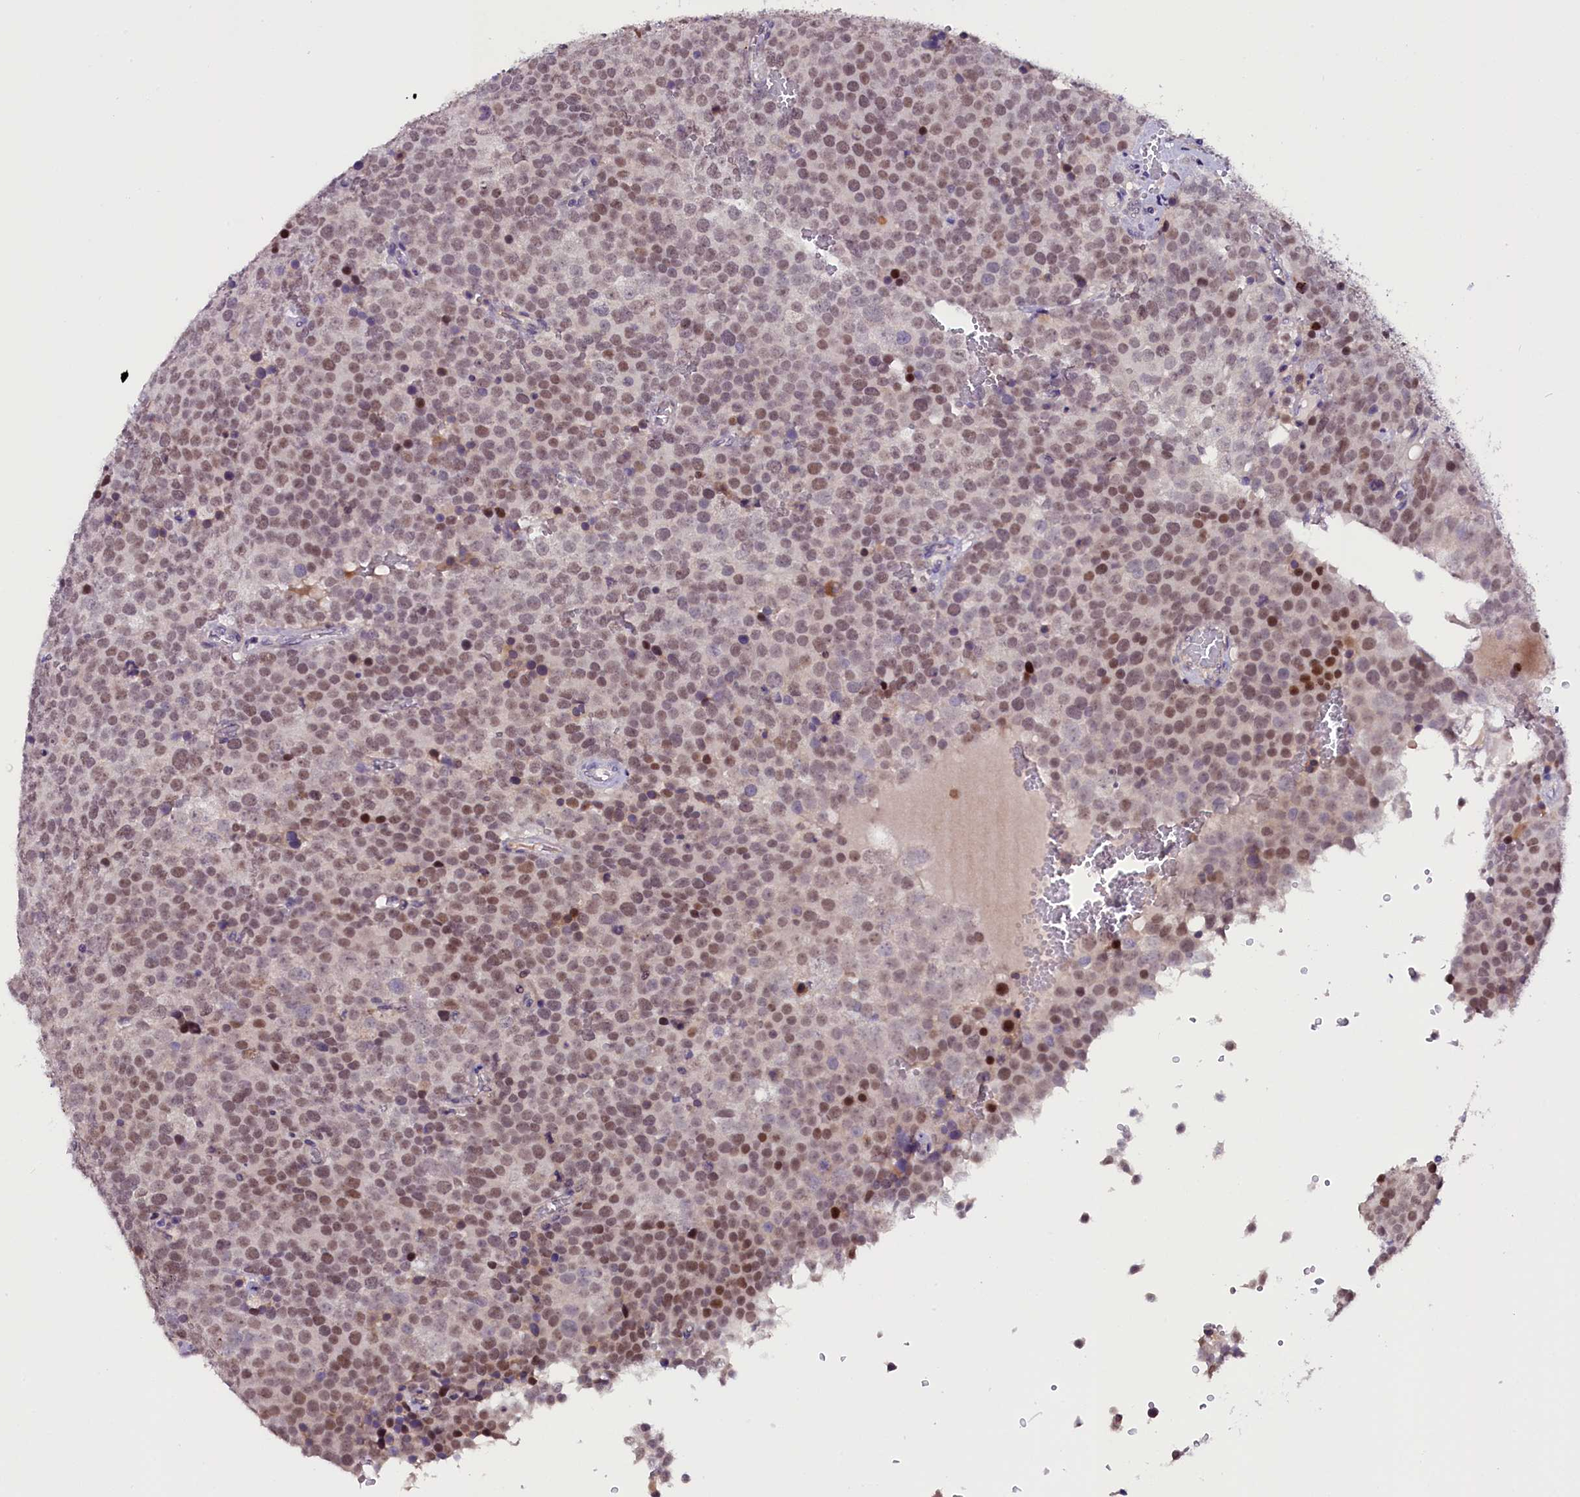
{"staining": {"intensity": "moderate", "quantity": ">75%", "location": "nuclear"}, "tissue": "testis cancer", "cell_type": "Tumor cells", "image_type": "cancer", "snomed": [{"axis": "morphology", "description": "Seminoma, NOS"}, {"axis": "topography", "description": "Testis"}], "caption": "Immunohistochemical staining of human testis cancer reveals medium levels of moderate nuclear staining in approximately >75% of tumor cells.", "gene": "RPUSD2", "patient": {"sex": "male", "age": 71}}